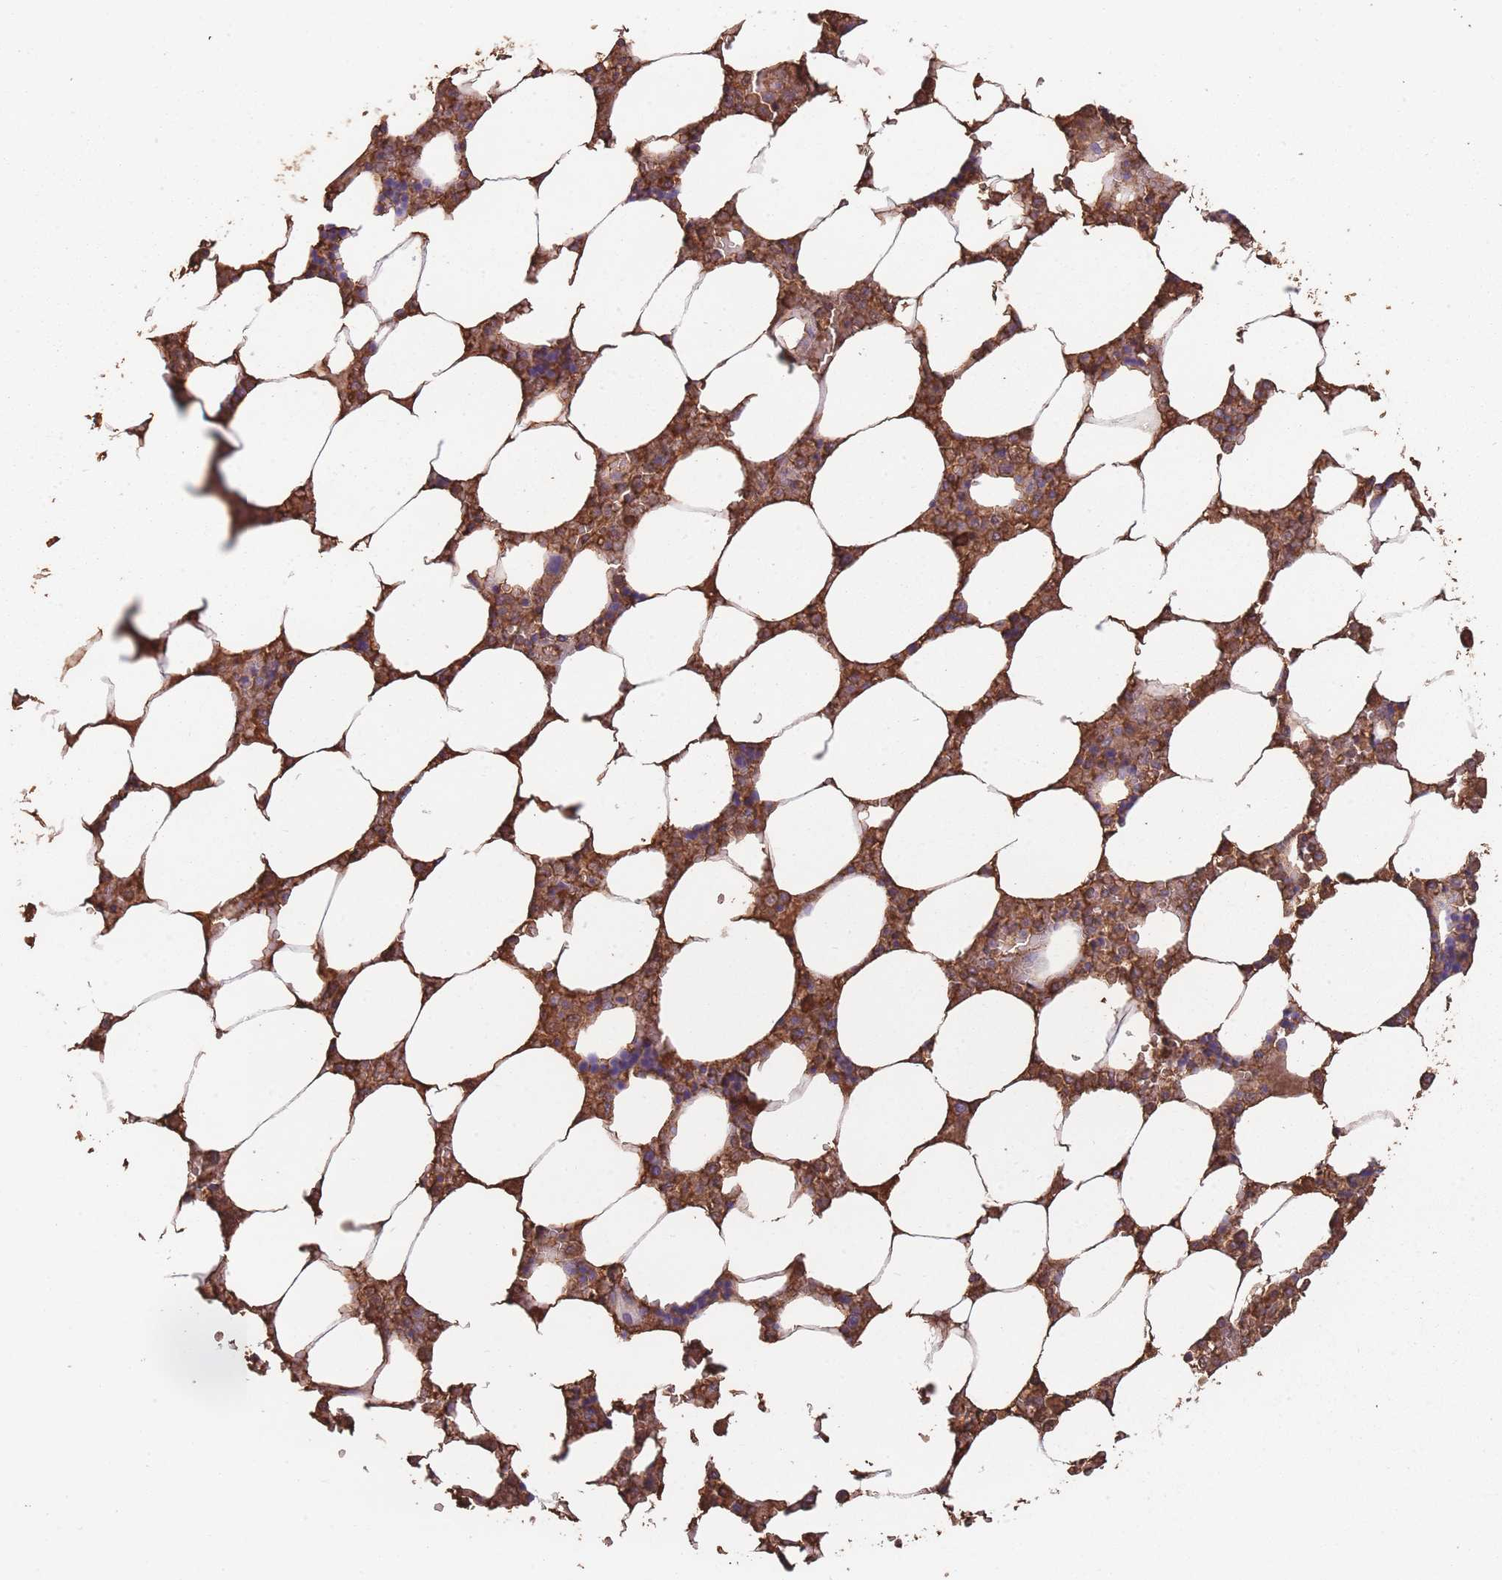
{"staining": {"intensity": "moderate", "quantity": "25%-75%", "location": "cytoplasmic/membranous"}, "tissue": "bone marrow", "cell_type": "Hematopoietic cells", "image_type": "normal", "snomed": [{"axis": "morphology", "description": "Normal tissue, NOS"}, {"axis": "topography", "description": "Bone marrow"}], "caption": "Immunohistochemistry of normal human bone marrow shows medium levels of moderate cytoplasmic/membranous staining in about 25%-75% of hematopoietic cells. Using DAB (3,3'-diaminobenzidine) (brown) and hematoxylin (blue) stains, captured at high magnification using brightfield microscopy.", "gene": "SANBR", "patient": {"sex": "male", "age": 64}}